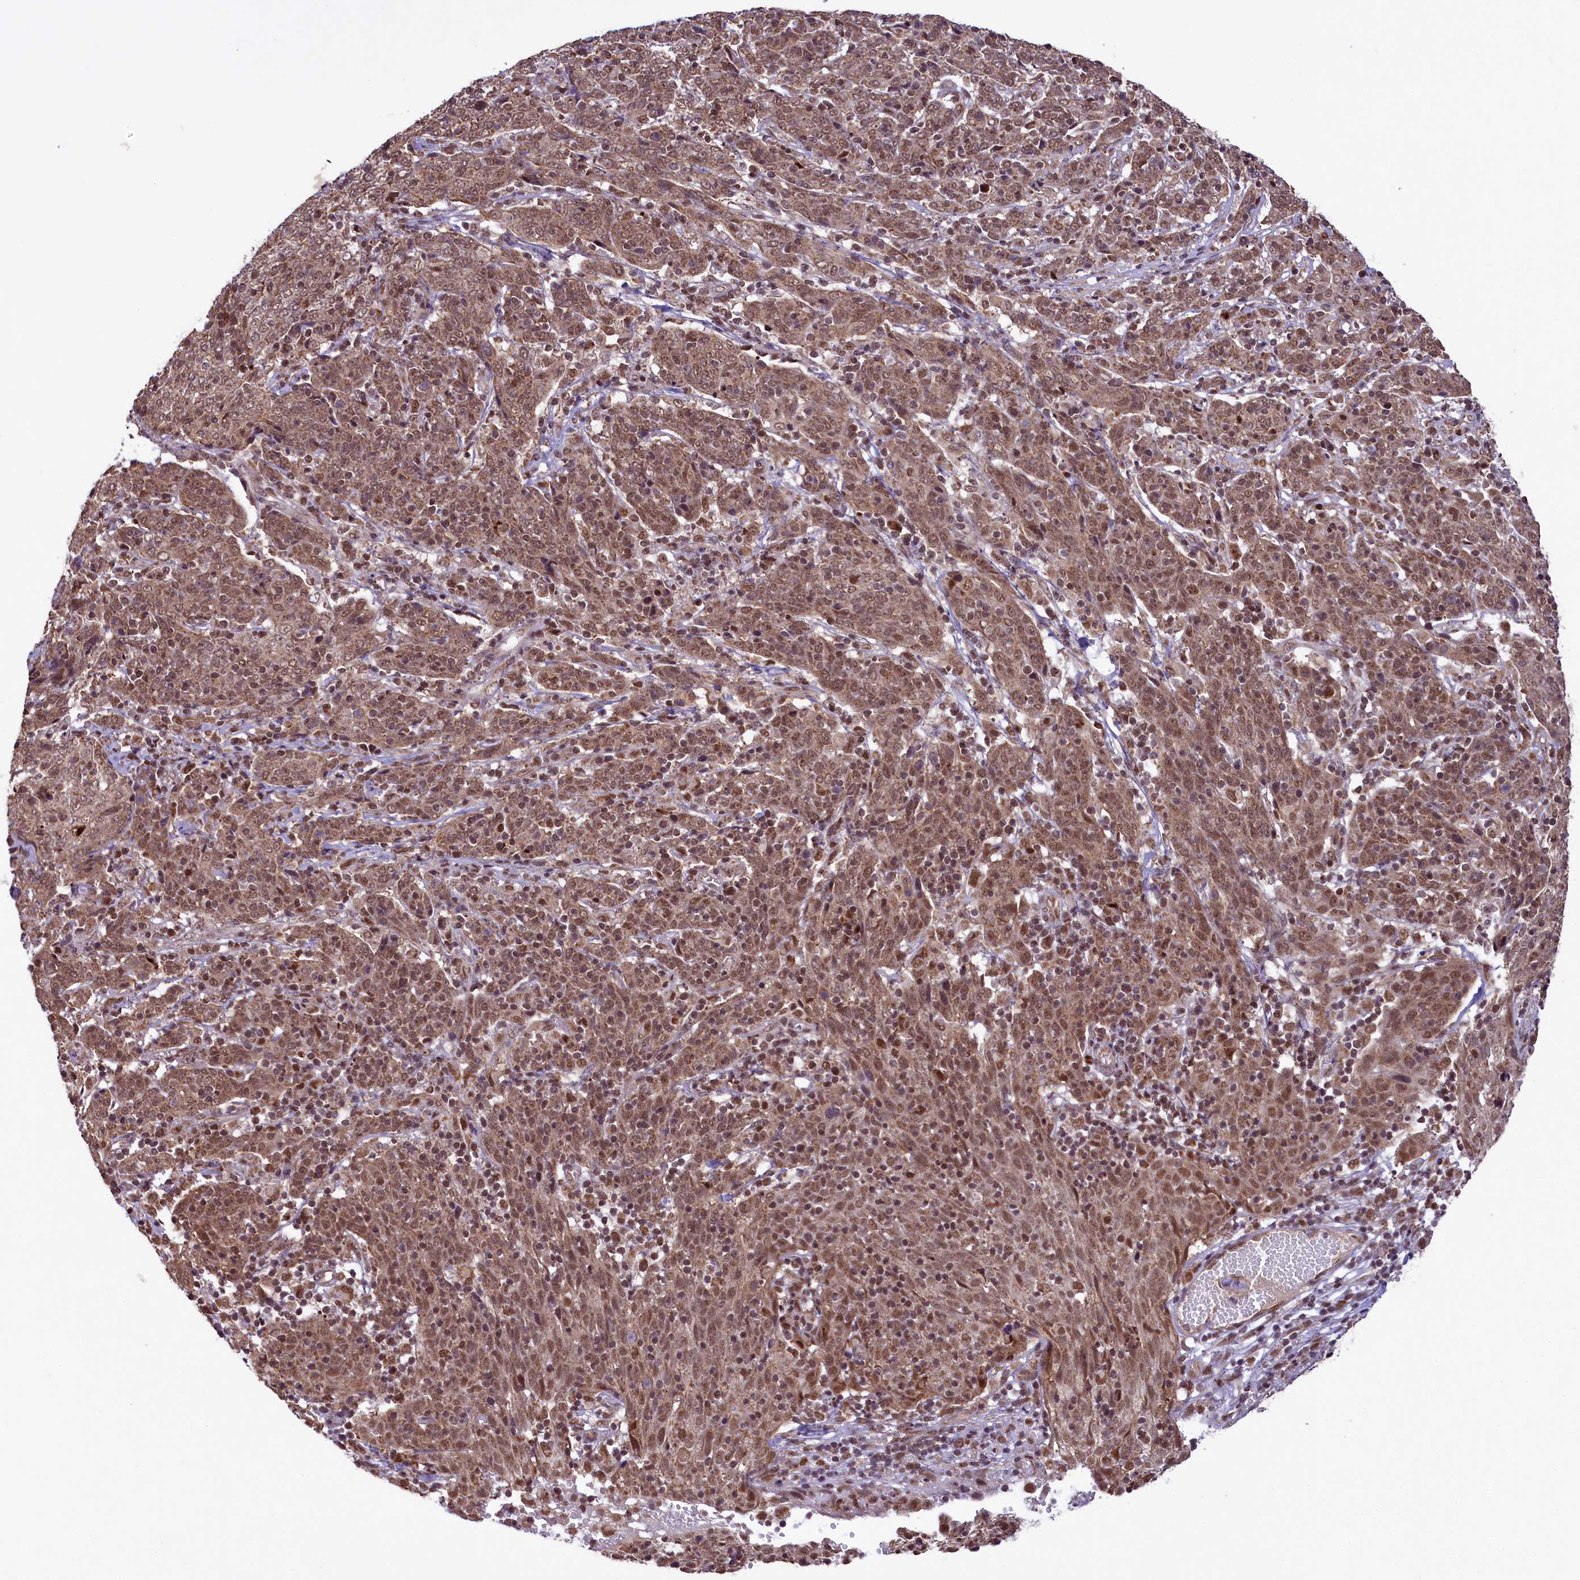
{"staining": {"intensity": "moderate", "quantity": ">75%", "location": "cytoplasmic/membranous,nuclear"}, "tissue": "cervical cancer", "cell_type": "Tumor cells", "image_type": "cancer", "snomed": [{"axis": "morphology", "description": "Squamous cell carcinoma, NOS"}, {"axis": "topography", "description": "Cervix"}], "caption": "Protein staining of squamous cell carcinoma (cervical) tissue exhibits moderate cytoplasmic/membranous and nuclear staining in approximately >75% of tumor cells. (brown staining indicates protein expression, while blue staining denotes nuclei).", "gene": "PAF1", "patient": {"sex": "female", "age": 67}}